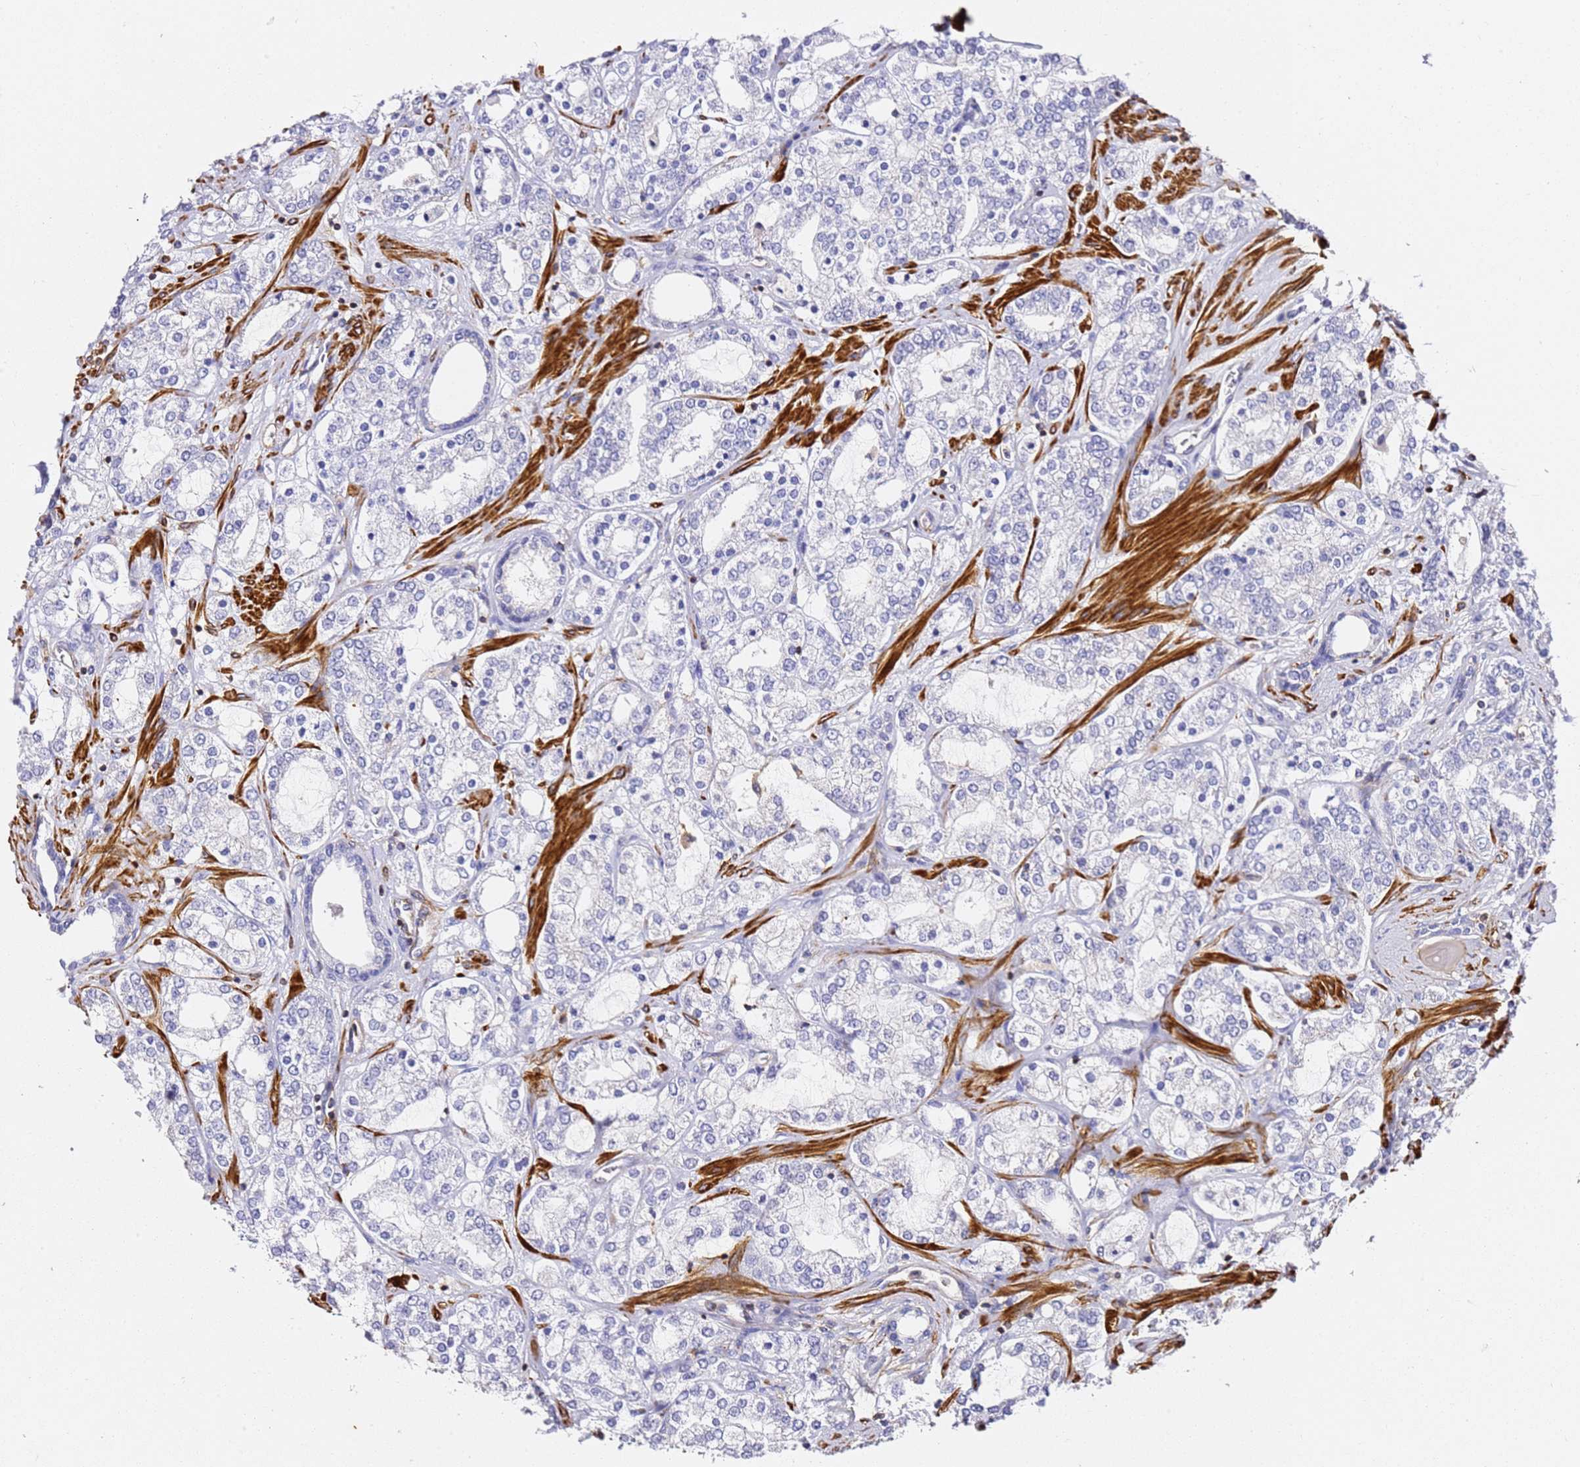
{"staining": {"intensity": "negative", "quantity": "none", "location": "none"}, "tissue": "prostate cancer", "cell_type": "Tumor cells", "image_type": "cancer", "snomed": [{"axis": "morphology", "description": "Adenocarcinoma, High grade"}, {"axis": "topography", "description": "Prostate"}], "caption": "The photomicrograph exhibits no staining of tumor cells in high-grade adenocarcinoma (prostate).", "gene": "ZNF671", "patient": {"sex": "male", "age": 64}}